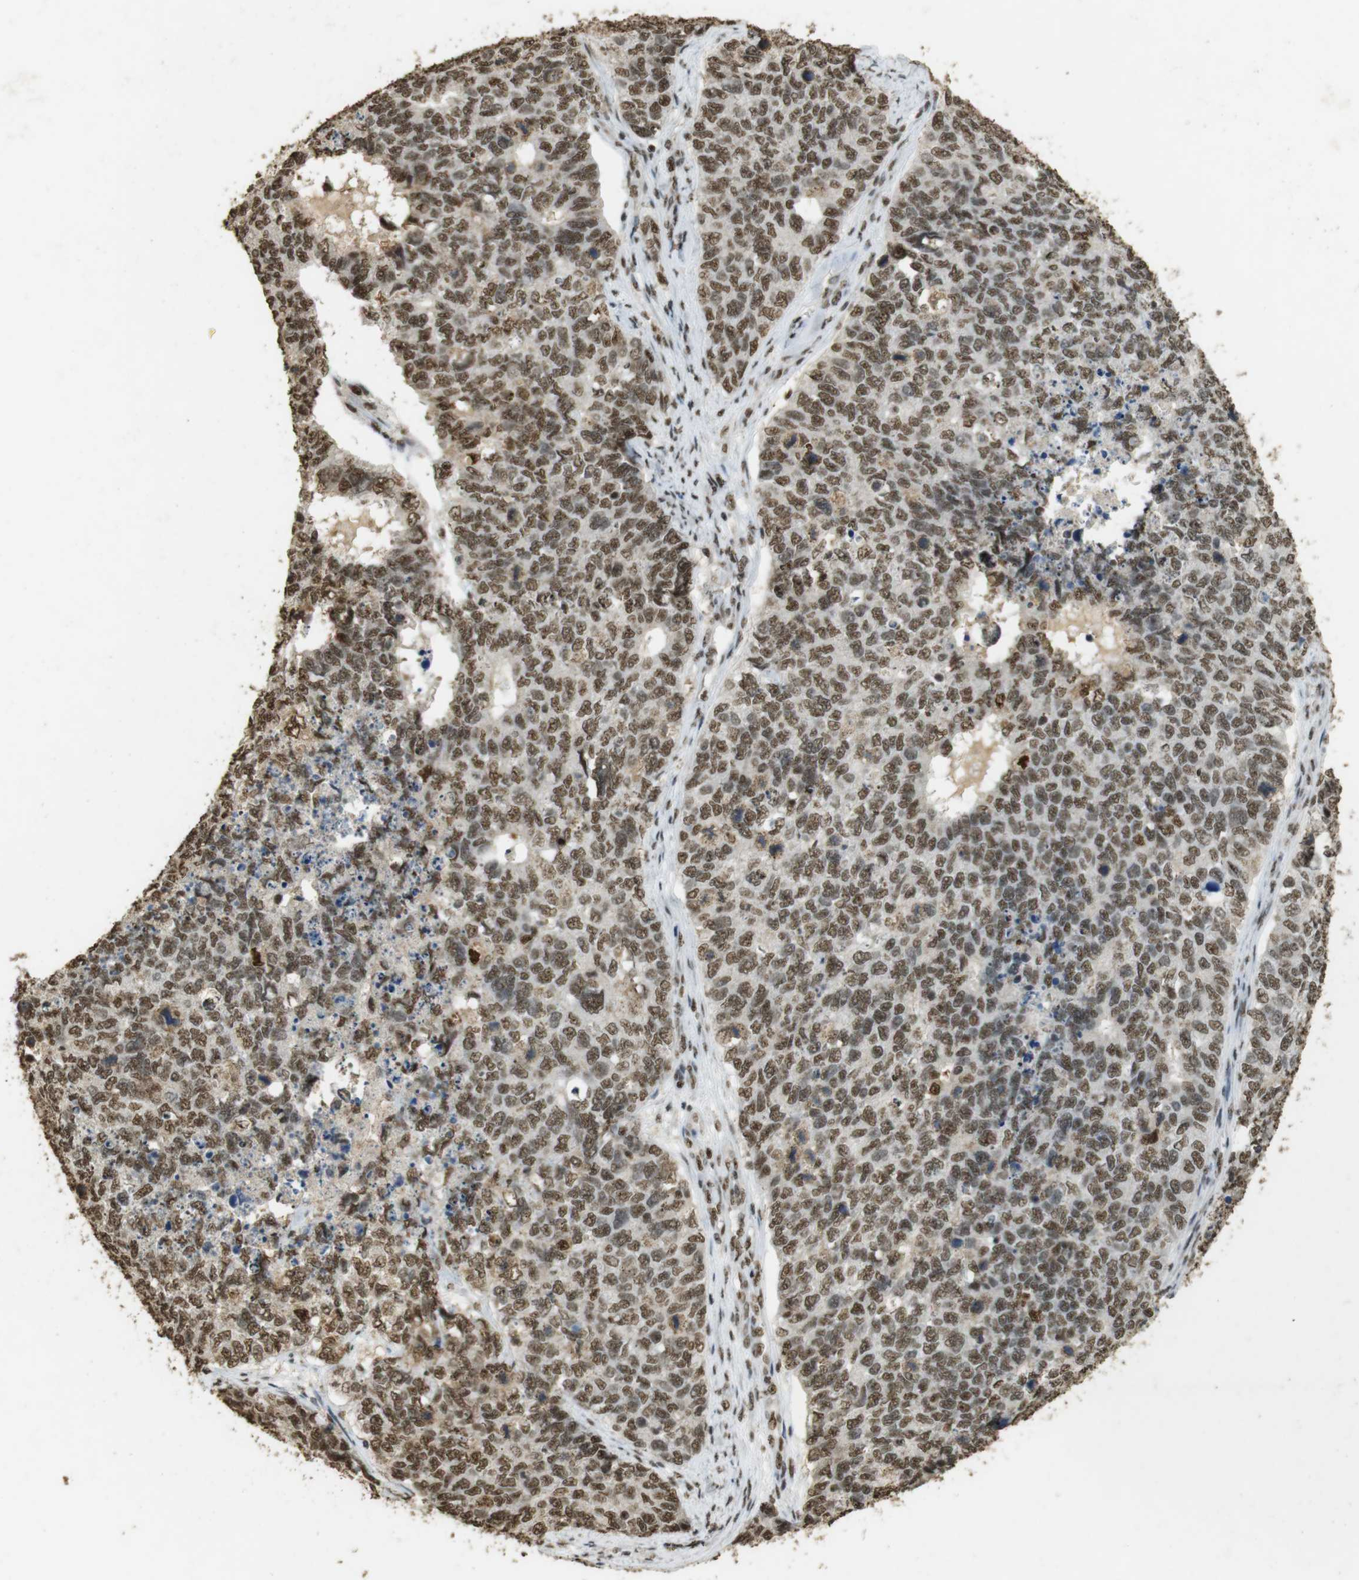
{"staining": {"intensity": "moderate", "quantity": ">75%", "location": "cytoplasmic/membranous,nuclear"}, "tissue": "cervical cancer", "cell_type": "Tumor cells", "image_type": "cancer", "snomed": [{"axis": "morphology", "description": "Squamous cell carcinoma, NOS"}, {"axis": "topography", "description": "Cervix"}], "caption": "High-magnification brightfield microscopy of squamous cell carcinoma (cervical) stained with DAB (3,3'-diaminobenzidine) (brown) and counterstained with hematoxylin (blue). tumor cells exhibit moderate cytoplasmic/membranous and nuclear expression is identified in approximately>75% of cells.", "gene": "GATA4", "patient": {"sex": "female", "age": 63}}